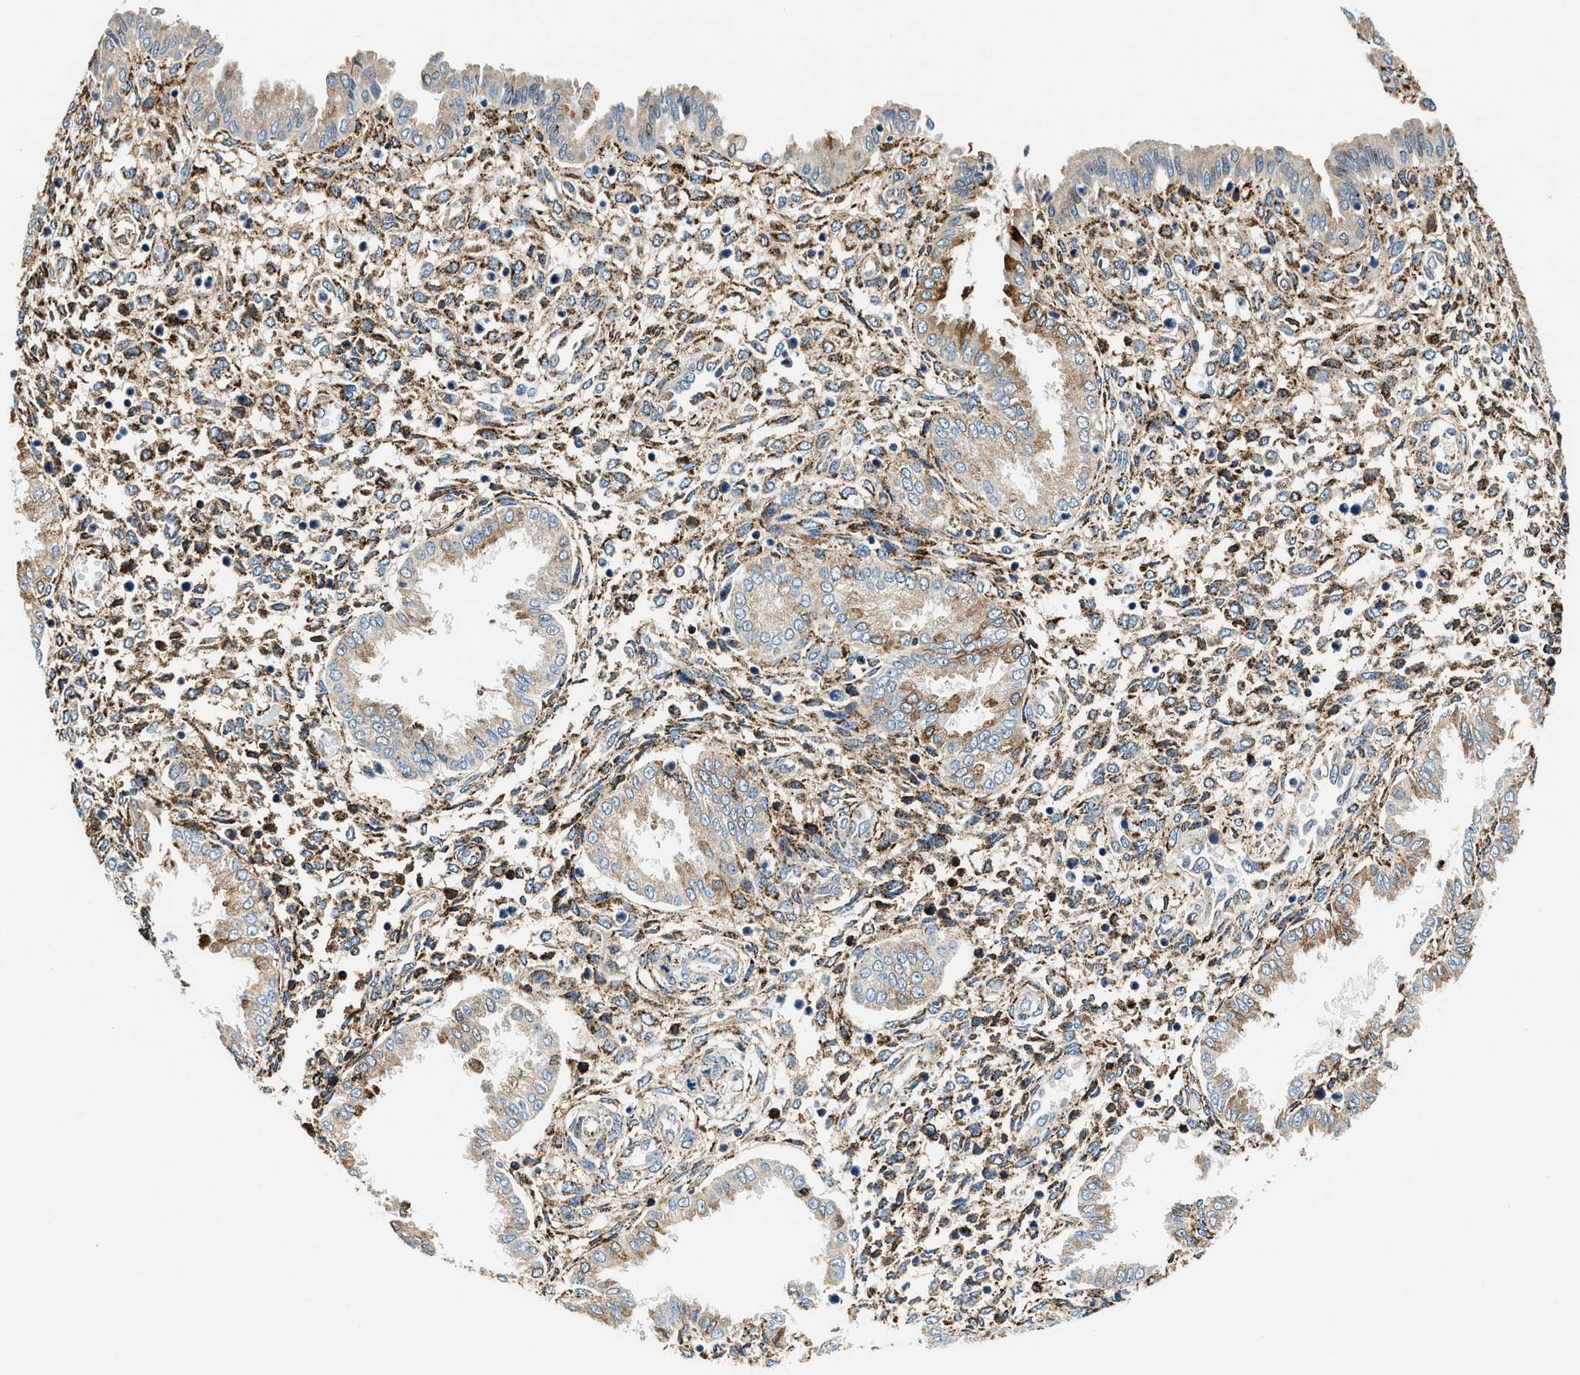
{"staining": {"intensity": "moderate", "quantity": "25%-75%", "location": "cytoplasmic/membranous"}, "tissue": "endometrium", "cell_type": "Cells in endometrial stroma", "image_type": "normal", "snomed": [{"axis": "morphology", "description": "Normal tissue, NOS"}, {"axis": "topography", "description": "Endometrium"}], "caption": "The image reveals immunohistochemical staining of unremarkable endometrium. There is moderate cytoplasmic/membranous staining is identified in approximately 25%-75% of cells in endometrial stroma. The protein of interest is stained brown, and the nuclei are stained in blue (DAB IHC with brightfield microscopy, high magnification).", "gene": "SLFN11", "patient": {"sex": "female", "age": 33}}